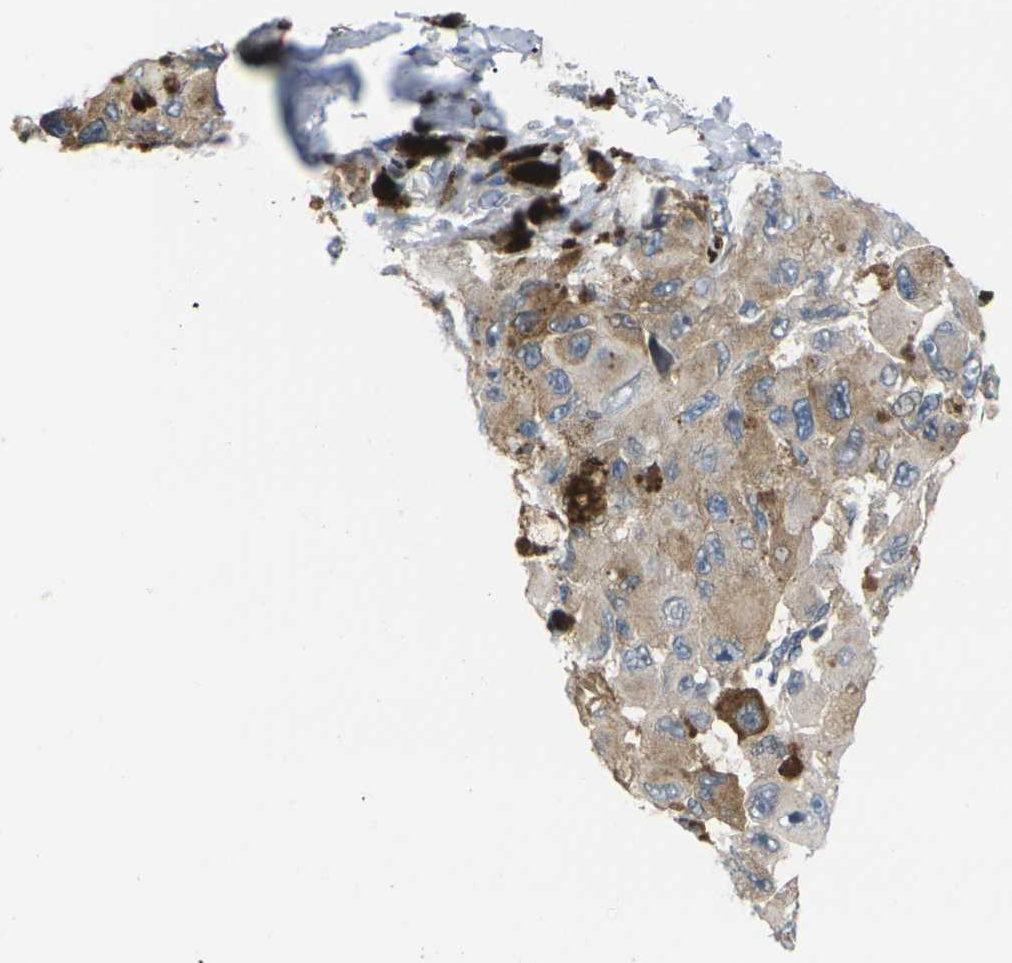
{"staining": {"intensity": "moderate", "quantity": ">75%", "location": "cytoplasmic/membranous"}, "tissue": "melanoma", "cell_type": "Tumor cells", "image_type": "cancer", "snomed": [{"axis": "morphology", "description": "Malignant melanoma, NOS"}, {"axis": "topography", "description": "Skin"}], "caption": "Immunohistochemical staining of human melanoma displays medium levels of moderate cytoplasmic/membranous protein staining in approximately >75% of tumor cells.", "gene": "RPS6KA3", "patient": {"sex": "female", "age": 73}}